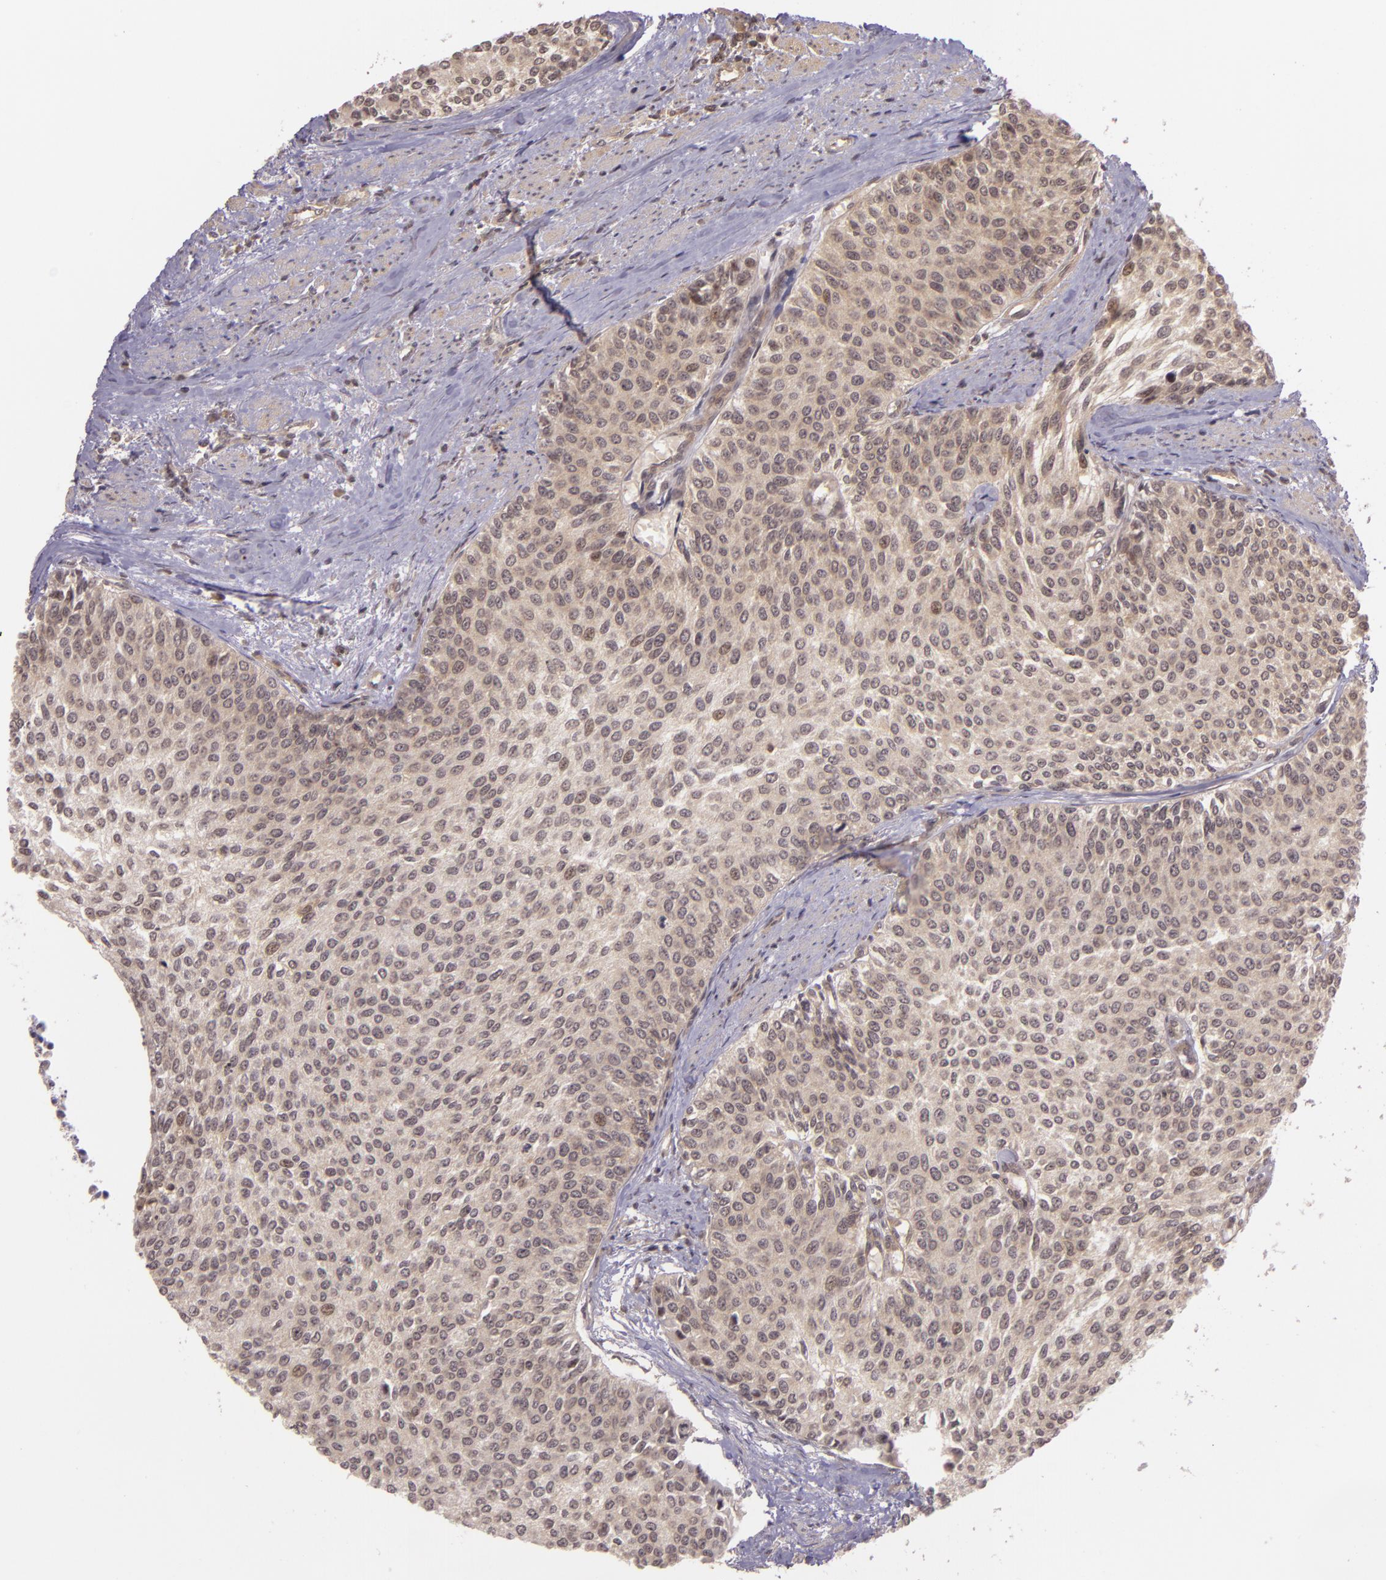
{"staining": {"intensity": "weak", "quantity": ">75%", "location": "cytoplasmic/membranous"}, "tissue": "urothelial cancer", "cell_type": "Tumor cells", "image_type": "cancer", "snomed": [{"axis": "morphology", "description": "Urothelial carcinoma, Low grade"}, {"axis": "topography", "description": "Urinary bladder"}], "caption": "Tumor cells demonstrate low levels of weak cytoplasmic/membranous staining in about >75% of cells in human urothelial carcinoma (low-grade).", "gene": "TXNRD2", "patient": {"sex": "female", "age": 73}}